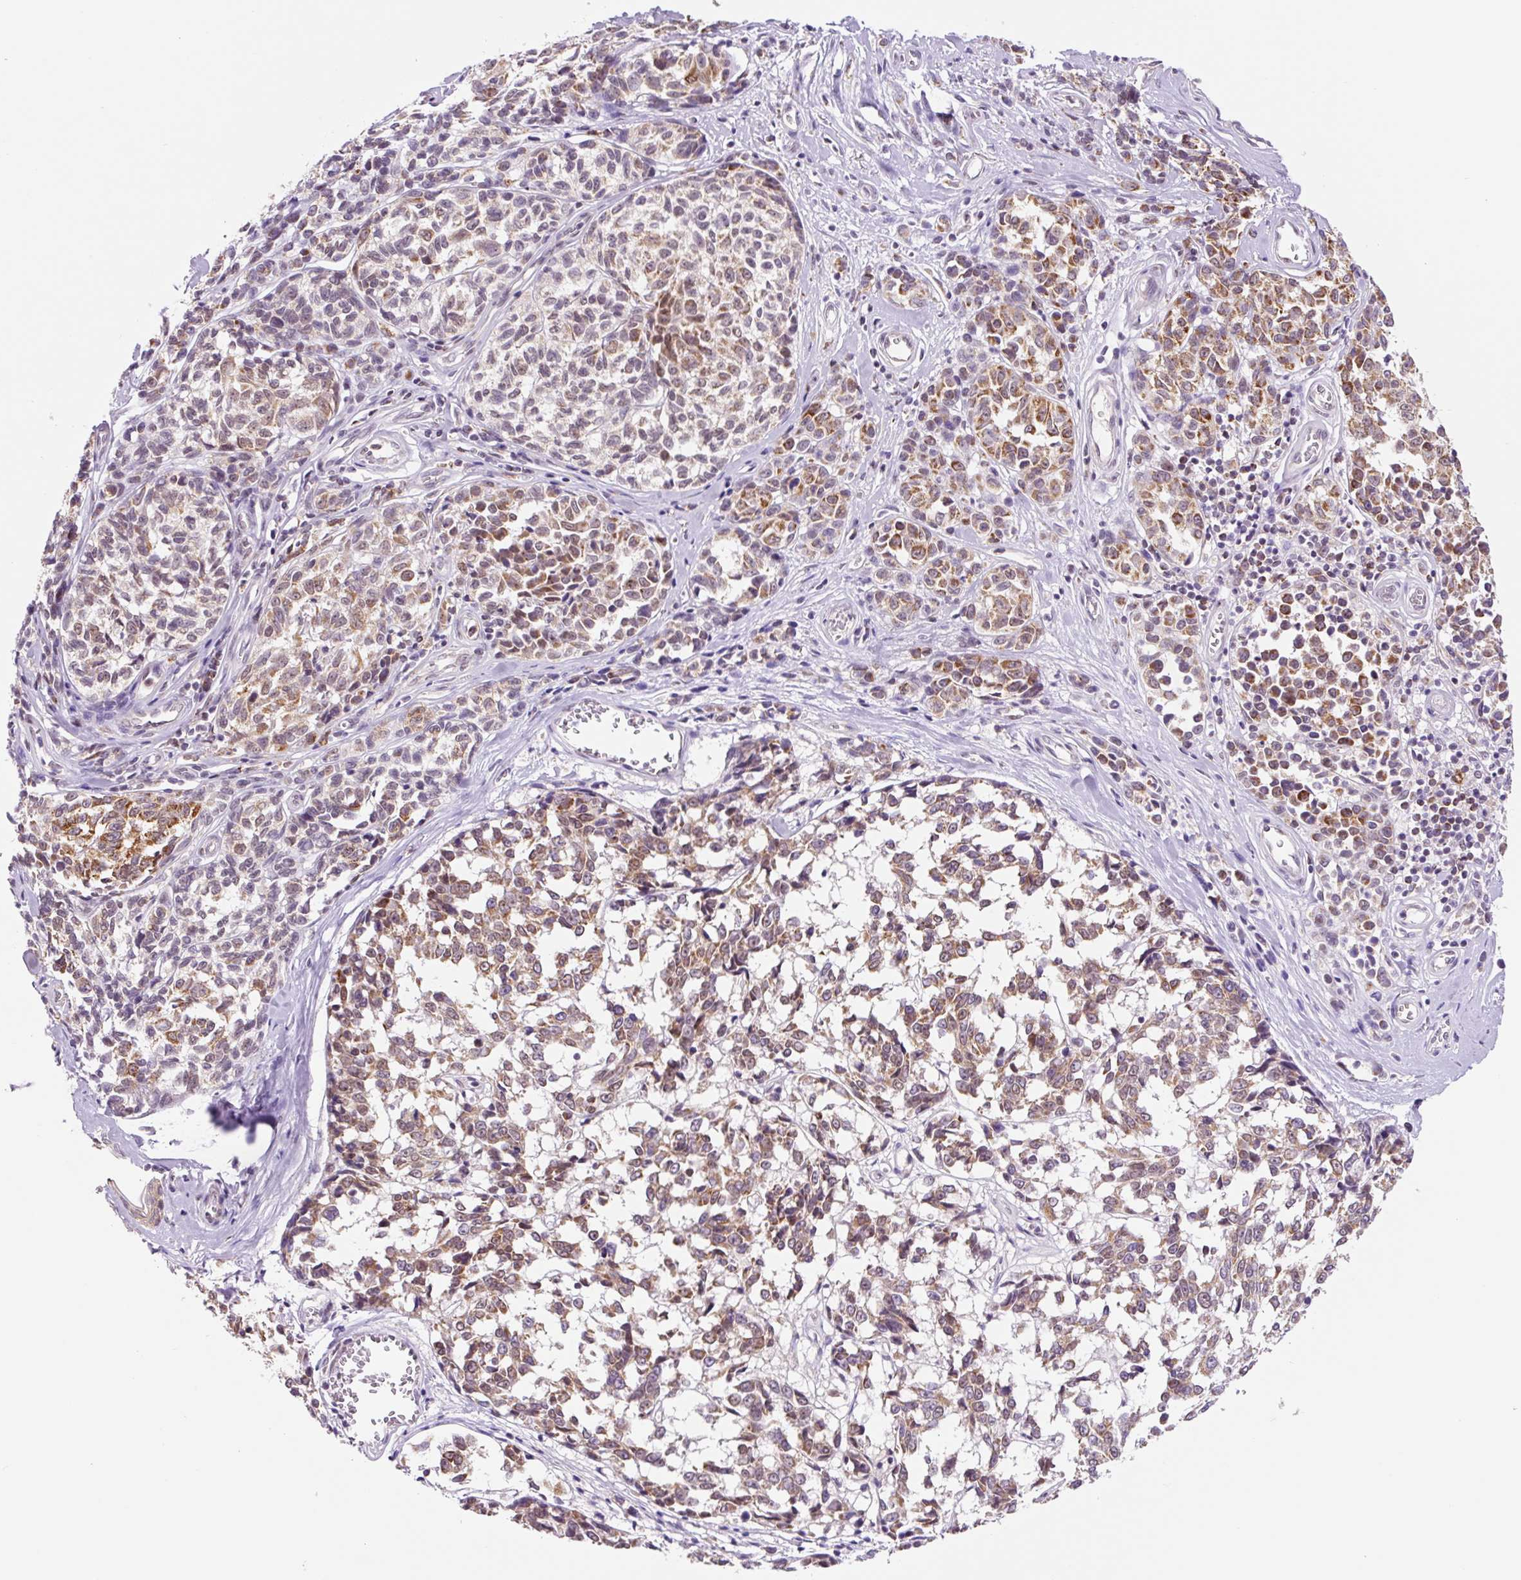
{"staining": {"intensity": "moderate", "quantity": "25%-75%", "location": "cytoplasmic/membranous"}, "tissue": "melanoma", "cell_type": "Tumor cells", "image_type": "cancer", "snomed": [{"axis": "morphology", "description": "Malignant melanoma, NOS"}, {"axis": "topography", "description": "Skin"}], "caption": "Melanoma stained with immunohistochemistry (IHC) demonstrates moderate cytoplasmic/membranous expression in approximately 25%-75% of tumor cells.", "gene": "PCK2", "patient": {"sex": "female", "age": 64}}